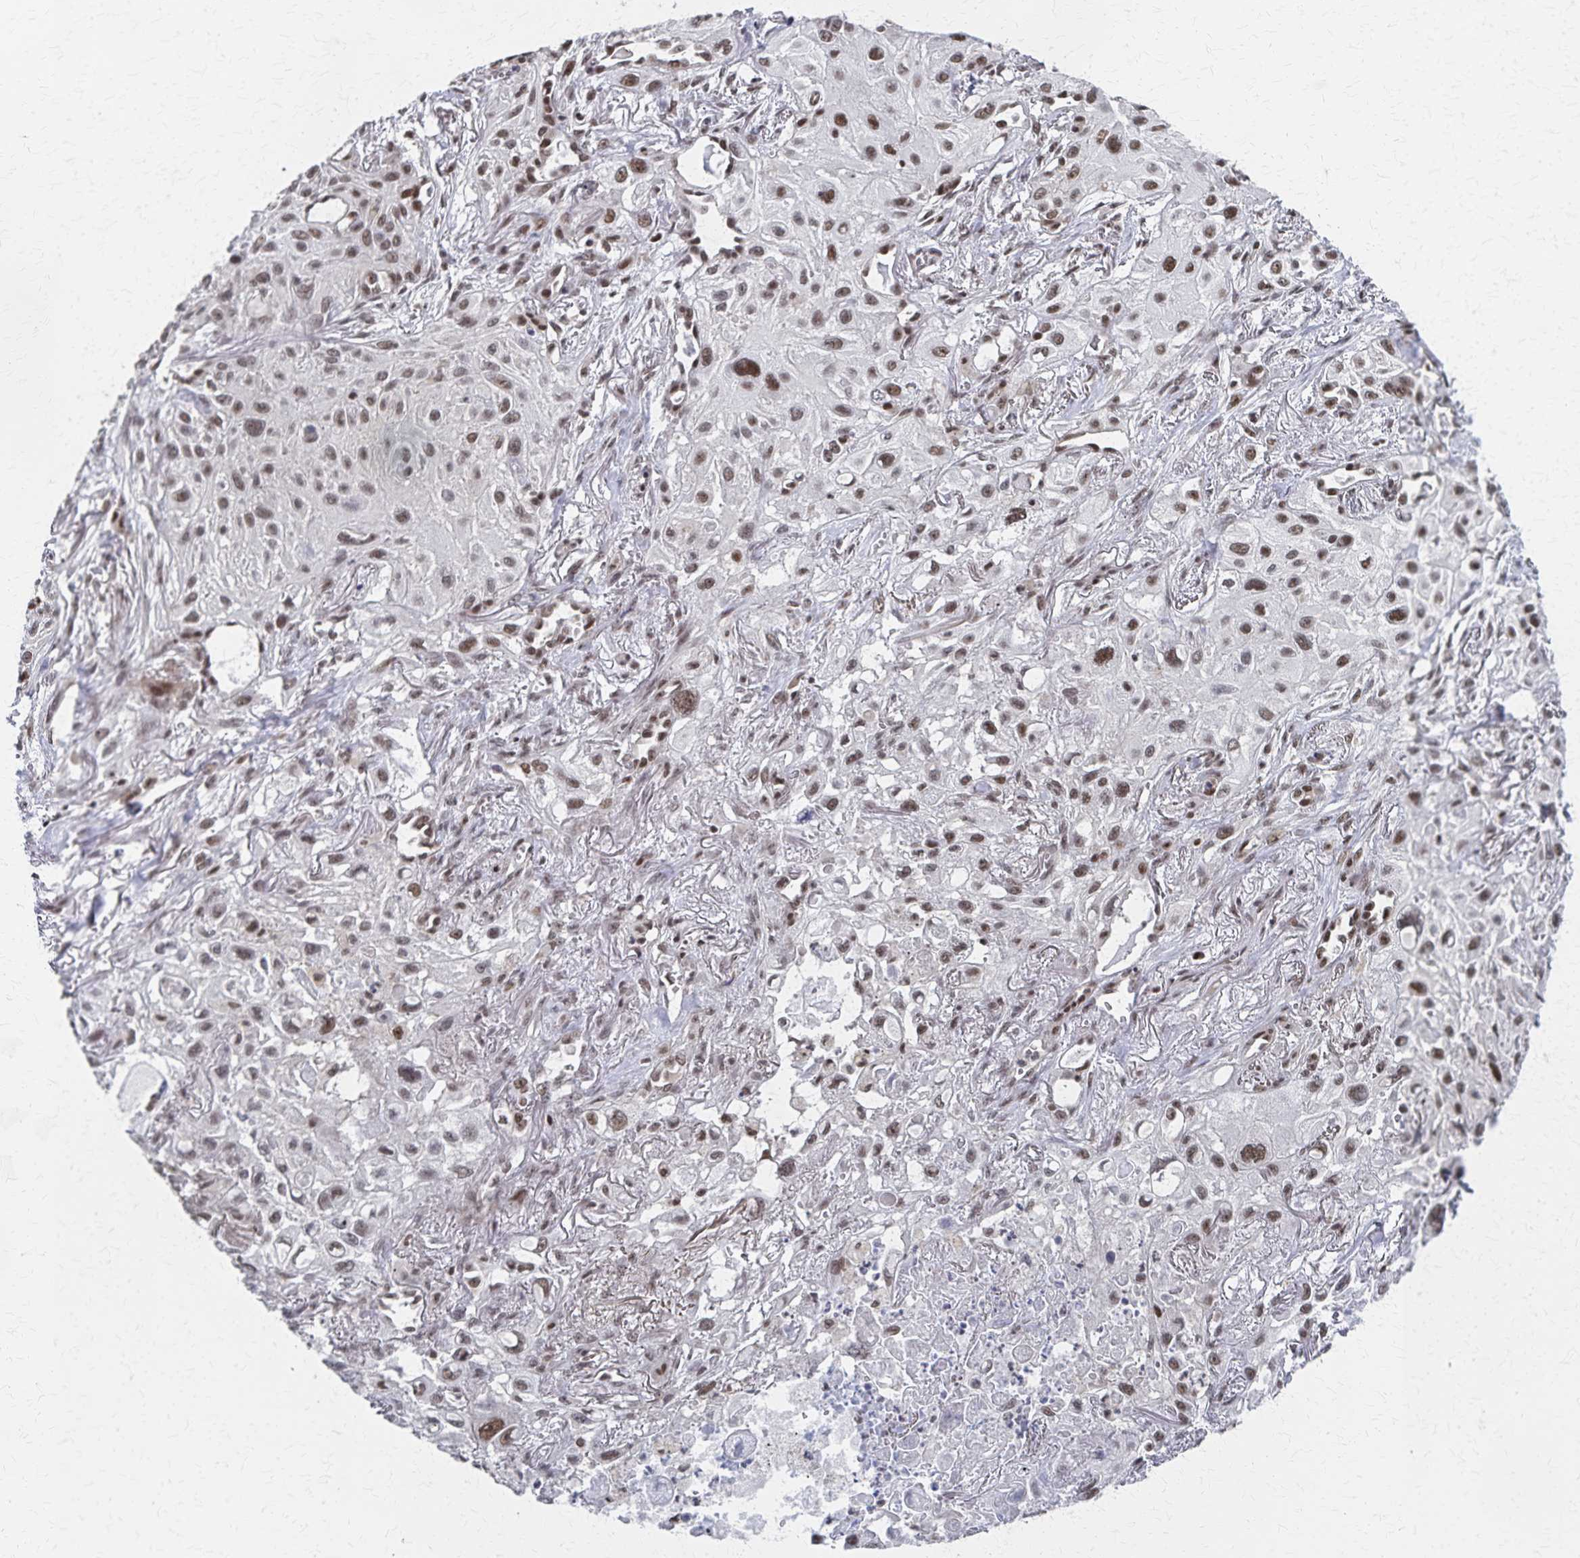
{"staining": {"intensity": "moderate", "quantity": "25%-75%", "location": "nuclear"}, "tissue": "lung cancer", "cell_type": "Tumor cells", "image_type": "cancer", "snomed": [{"axis": "morphology", "description": "Squamous cell carcinoma, NOS"}, {"axis": "topography", "description": "Lung"}], "caption": "Lung squamous cell carcinoma stained with DAB (3,3'-diaminobenzidine) immunohistochemistry reveals medium levels of moderate nuclear staining in about 25%-75% of tumor cells.", "gene": "GTF2B", "patient": {"sex": "male", "age": 71}}